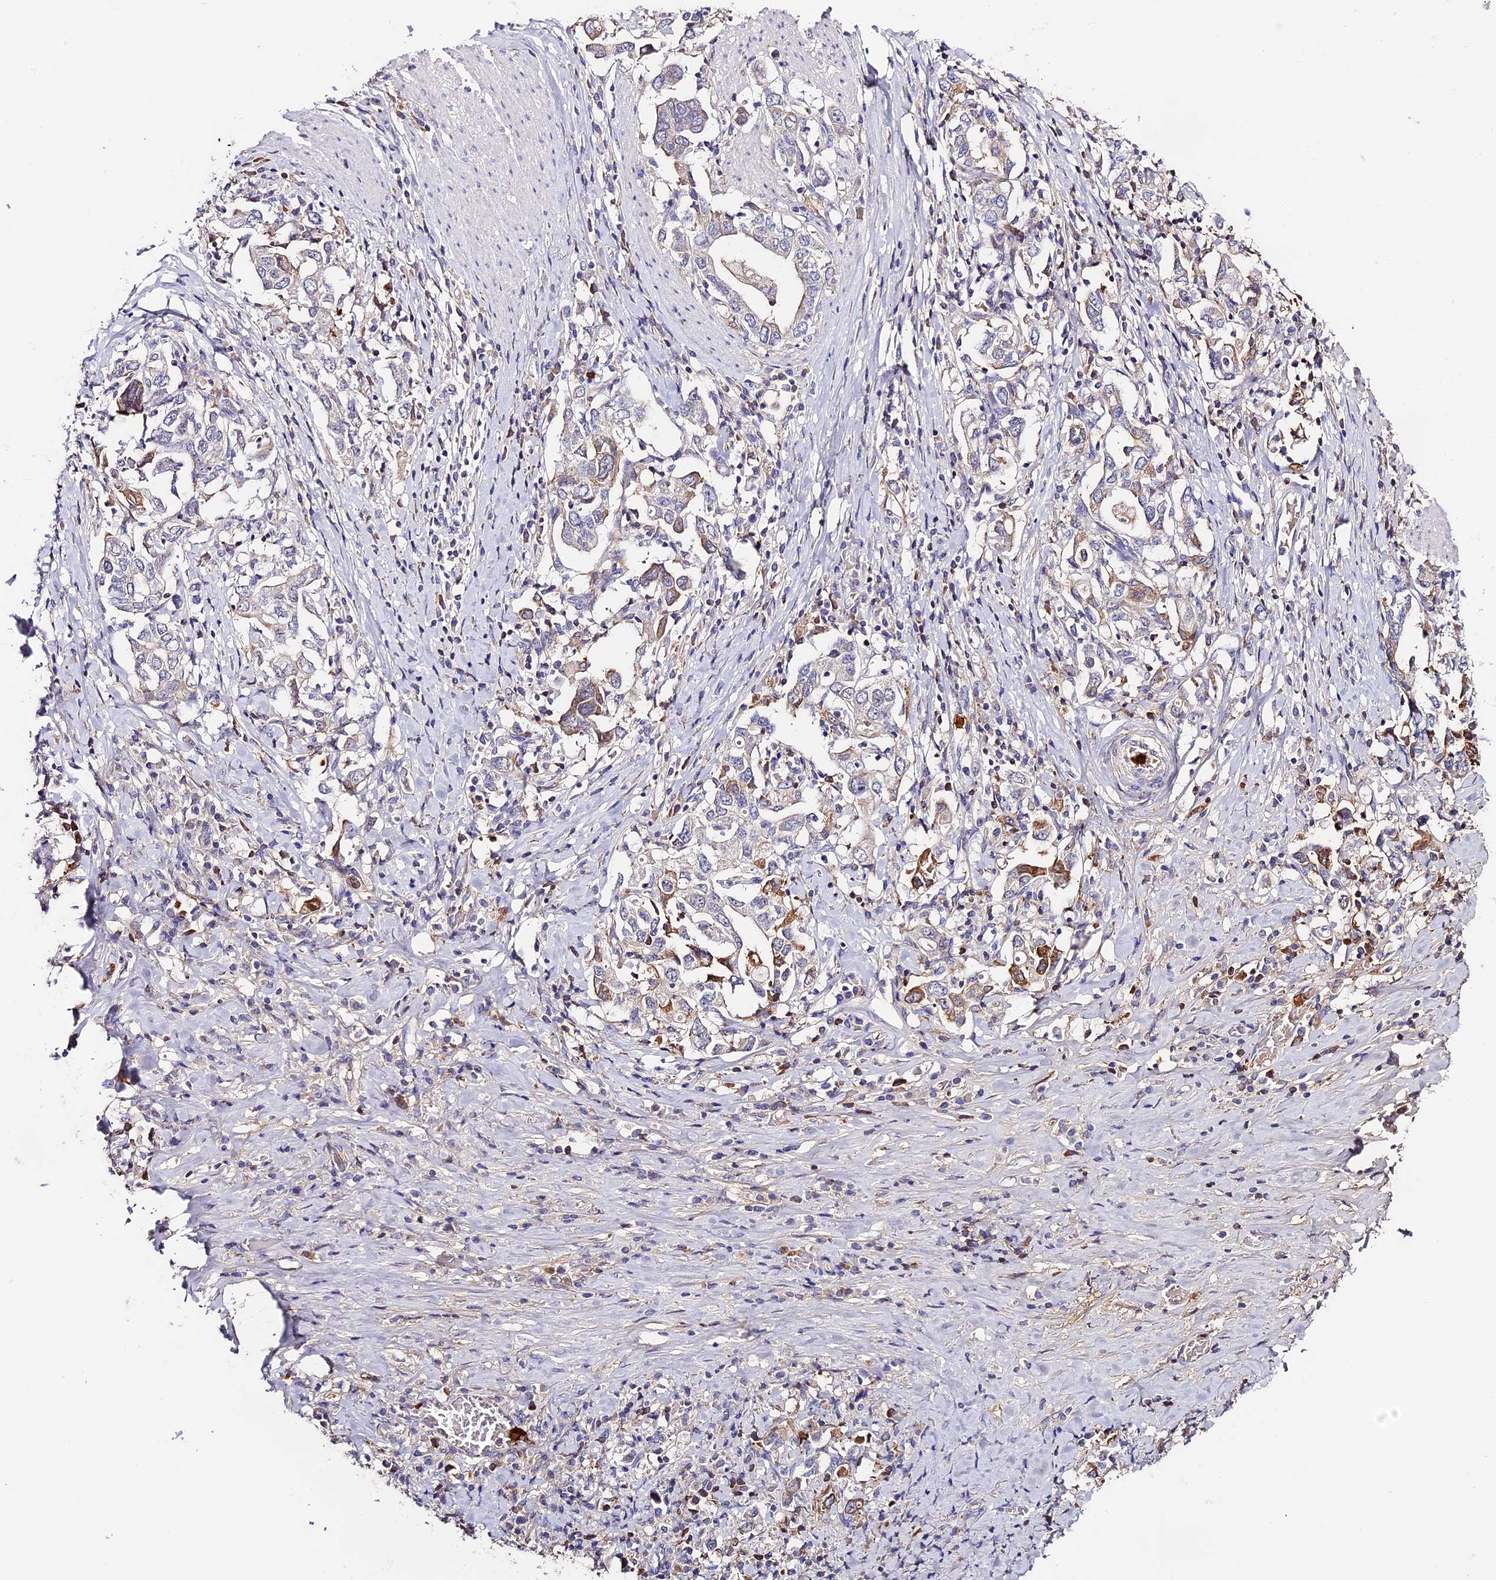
{"staining": {"intensity": "moderate", "quantity": "<25%", "location": "cytoplasmic/membranous"}, "tissue": "stomach cancer", "cell_type": "Tumor cells", "image_type": "cancer", "snomed": [{"axis": "morphology", "description": "Adenocarcinoma, NOS"}, {"axis": "topography", "description": "Stomach, upper"}, {"axis": "topography", "description": "Stomach"}], "caption": "The histopathology image shows a brown stain indicating the presence of a protein in the cytoplasmic/membranous of tumor cells in stomach adenocarcinoma.", "gene": "ADGRD1", "patient": {"sex": "male", "age": 62}}